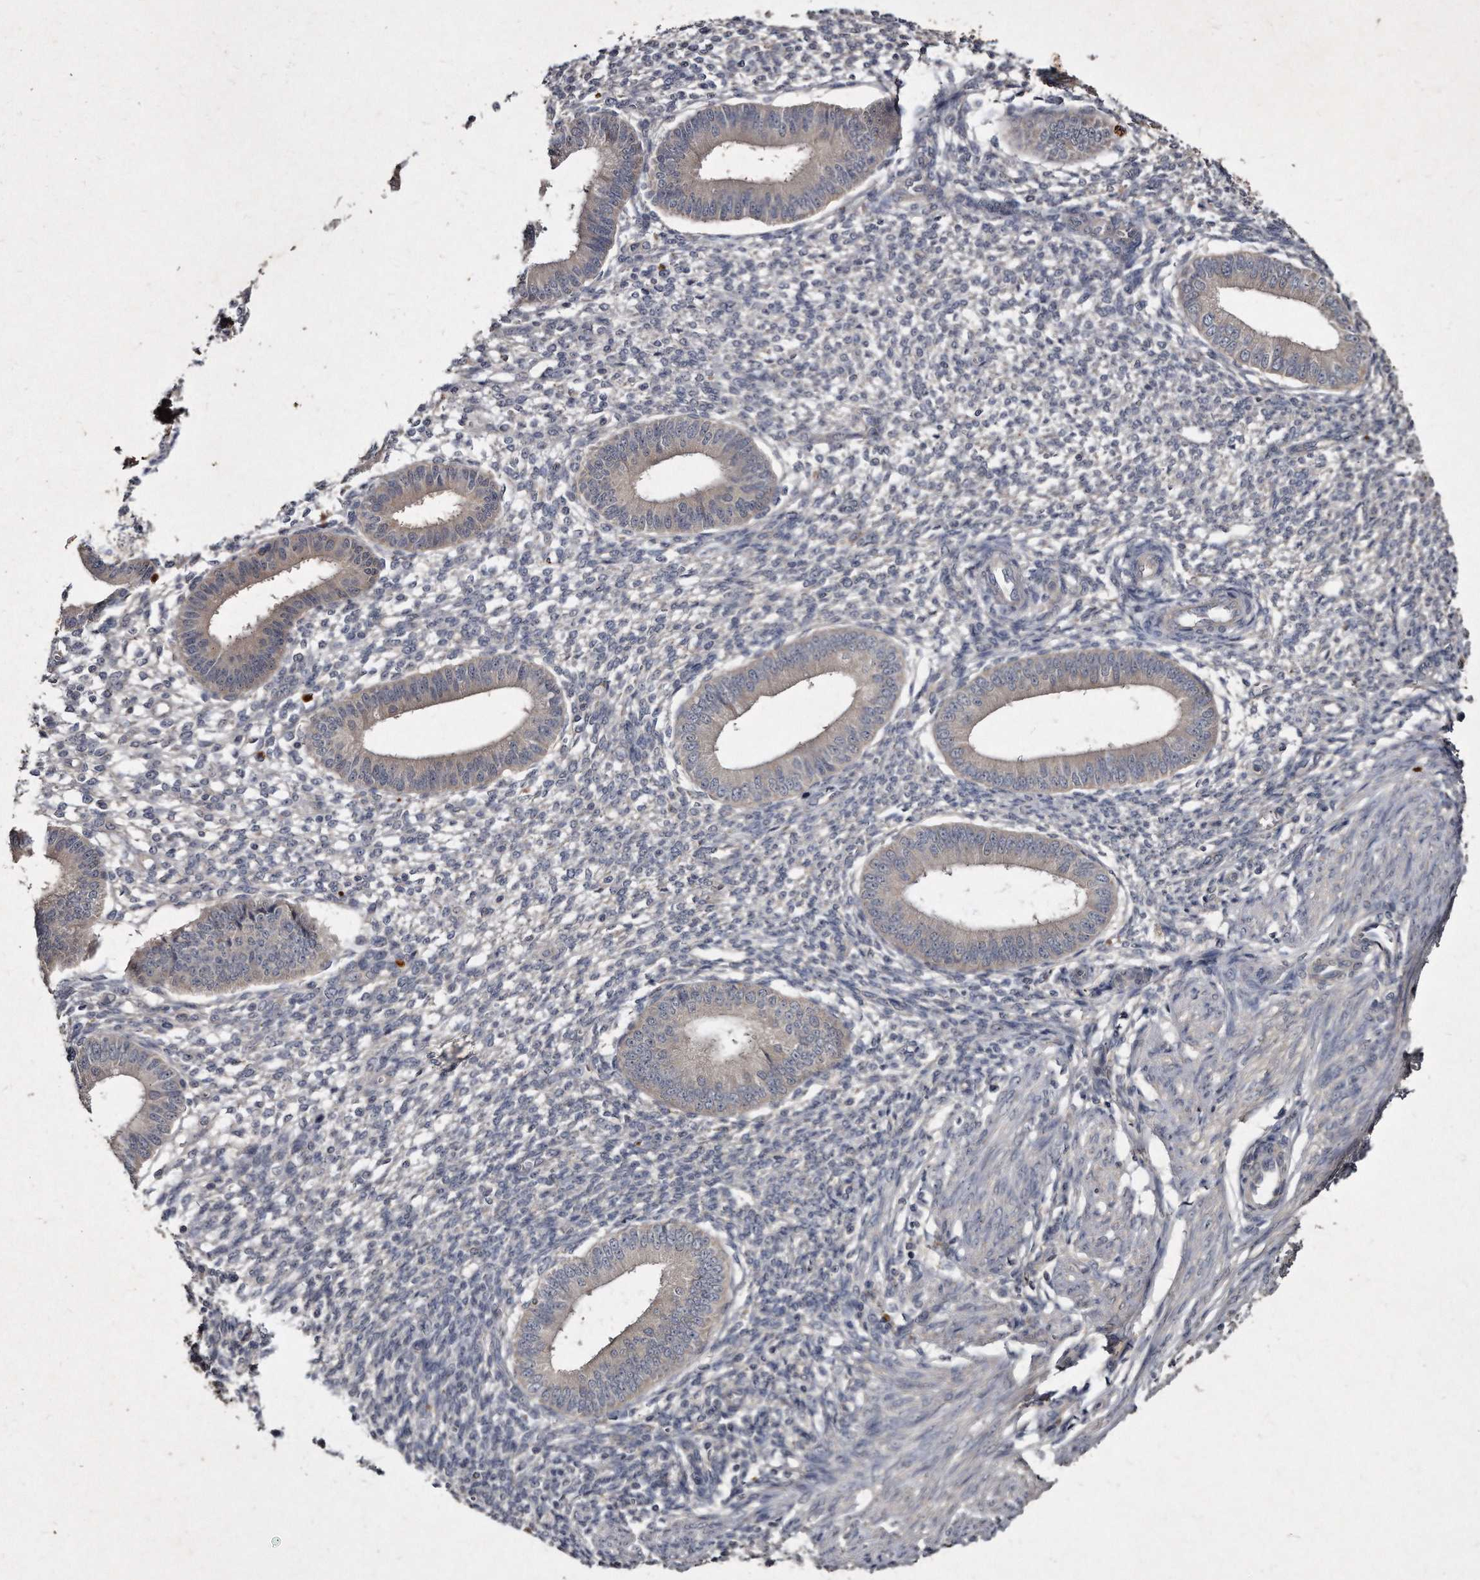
{"staining": {"intensity": "negative", "quantity": "none", "location": "none"}, "tissue": "endometrium", "cell_type": "Cells in endometrial stroma", "image_type": "normal", "snomed": [{"axis": "morphology", "description": "Normal tissue, NOS"}, {"axis": "topography", "description": "Endometrium"}], "caption": "IHC of unremarkable endometrium demonstrates no expression in cells in endometrial stroma. Brightfield microscopy of immunohistochemistry stained with DAB (3,3'-diaminobenzidine) (brown) and hematoxylin (blue), captured at high magnification.", "gene": "KLHDC3", "patient": {"sex": "female", "age": 46}}